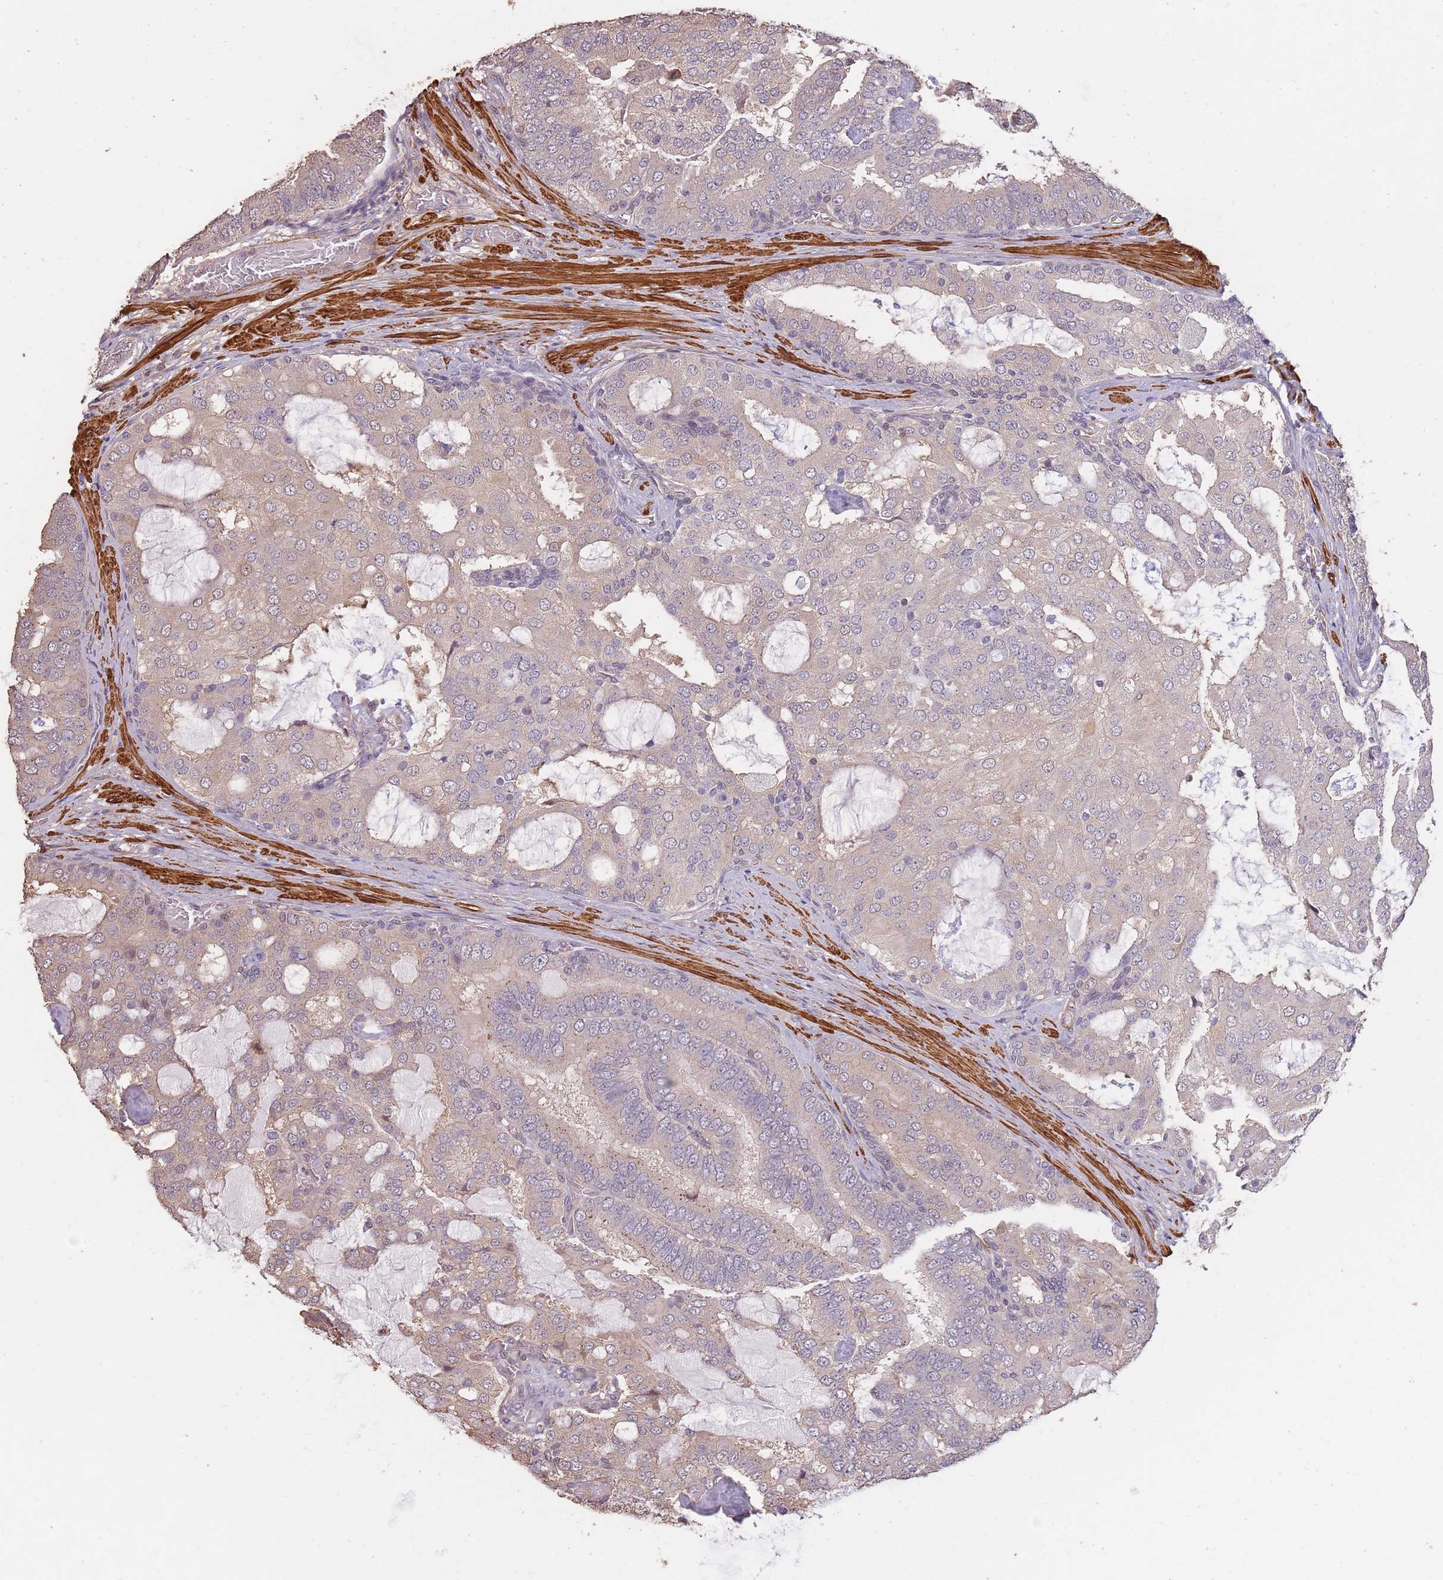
{"staining": {"intensity": "weak", "quantity": "<25%", "location": "cytoplasmic/membranous"}, "tissue": "prostate cancer", "cell_type": "Tumor cells", "image_type": "cancer", "snomed": [{"axis": "morphology", "description": "Adenocarcinoma, High grade"}, {"axis": "topography", "description": "Prostate"}], "caption": "Human adenocarcinoma (high-grade) (prostate) stained for a protein using immunohistochemistry (IHC) reveals no staining in tumor cells.", "gene": "NLRC4", "patient": {"sex": "male", "age": 55}}